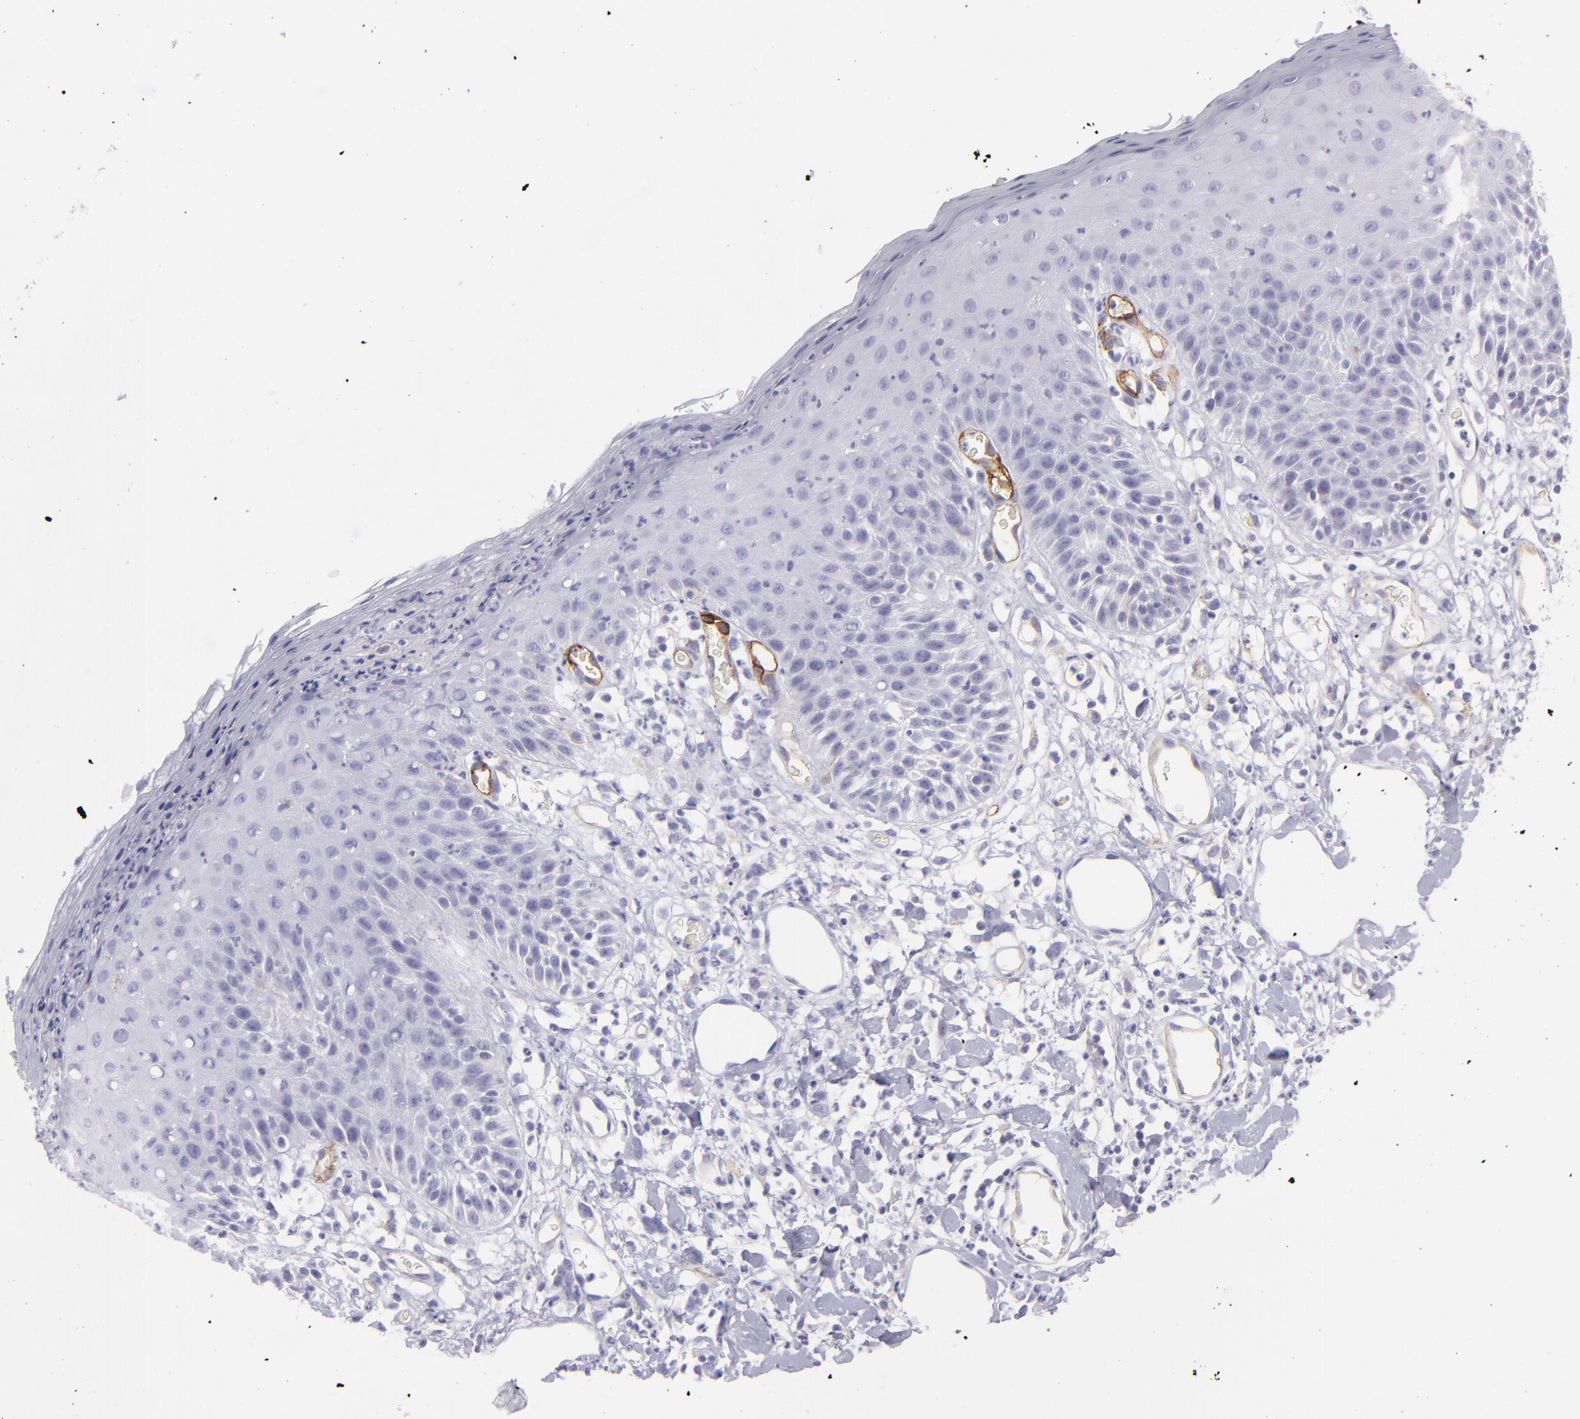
{"staining": {"intensity": "negative", "quantity": "none", "location": "none"}, "tissue": "skin", "cell_type": "Epidermal cells", "image_type": "normal", "snomed": [{"axis": "morphology", "description": "Normal tissue, NOS"}, {"axis": "topography", "description": "Vulva"}, {"axis": "topography", "description": "Peripheral nerve tissue"}], "caption": "An immunohistochemistry image of unremarkable skin is shown. There is no staining in epidermal cells of skin. The staining is performed using DAB brown chromogen with nuclei counter-stained in using hematoxylin.", "gene": "ACE", "patient": {"sex": "female", "age": 68}}